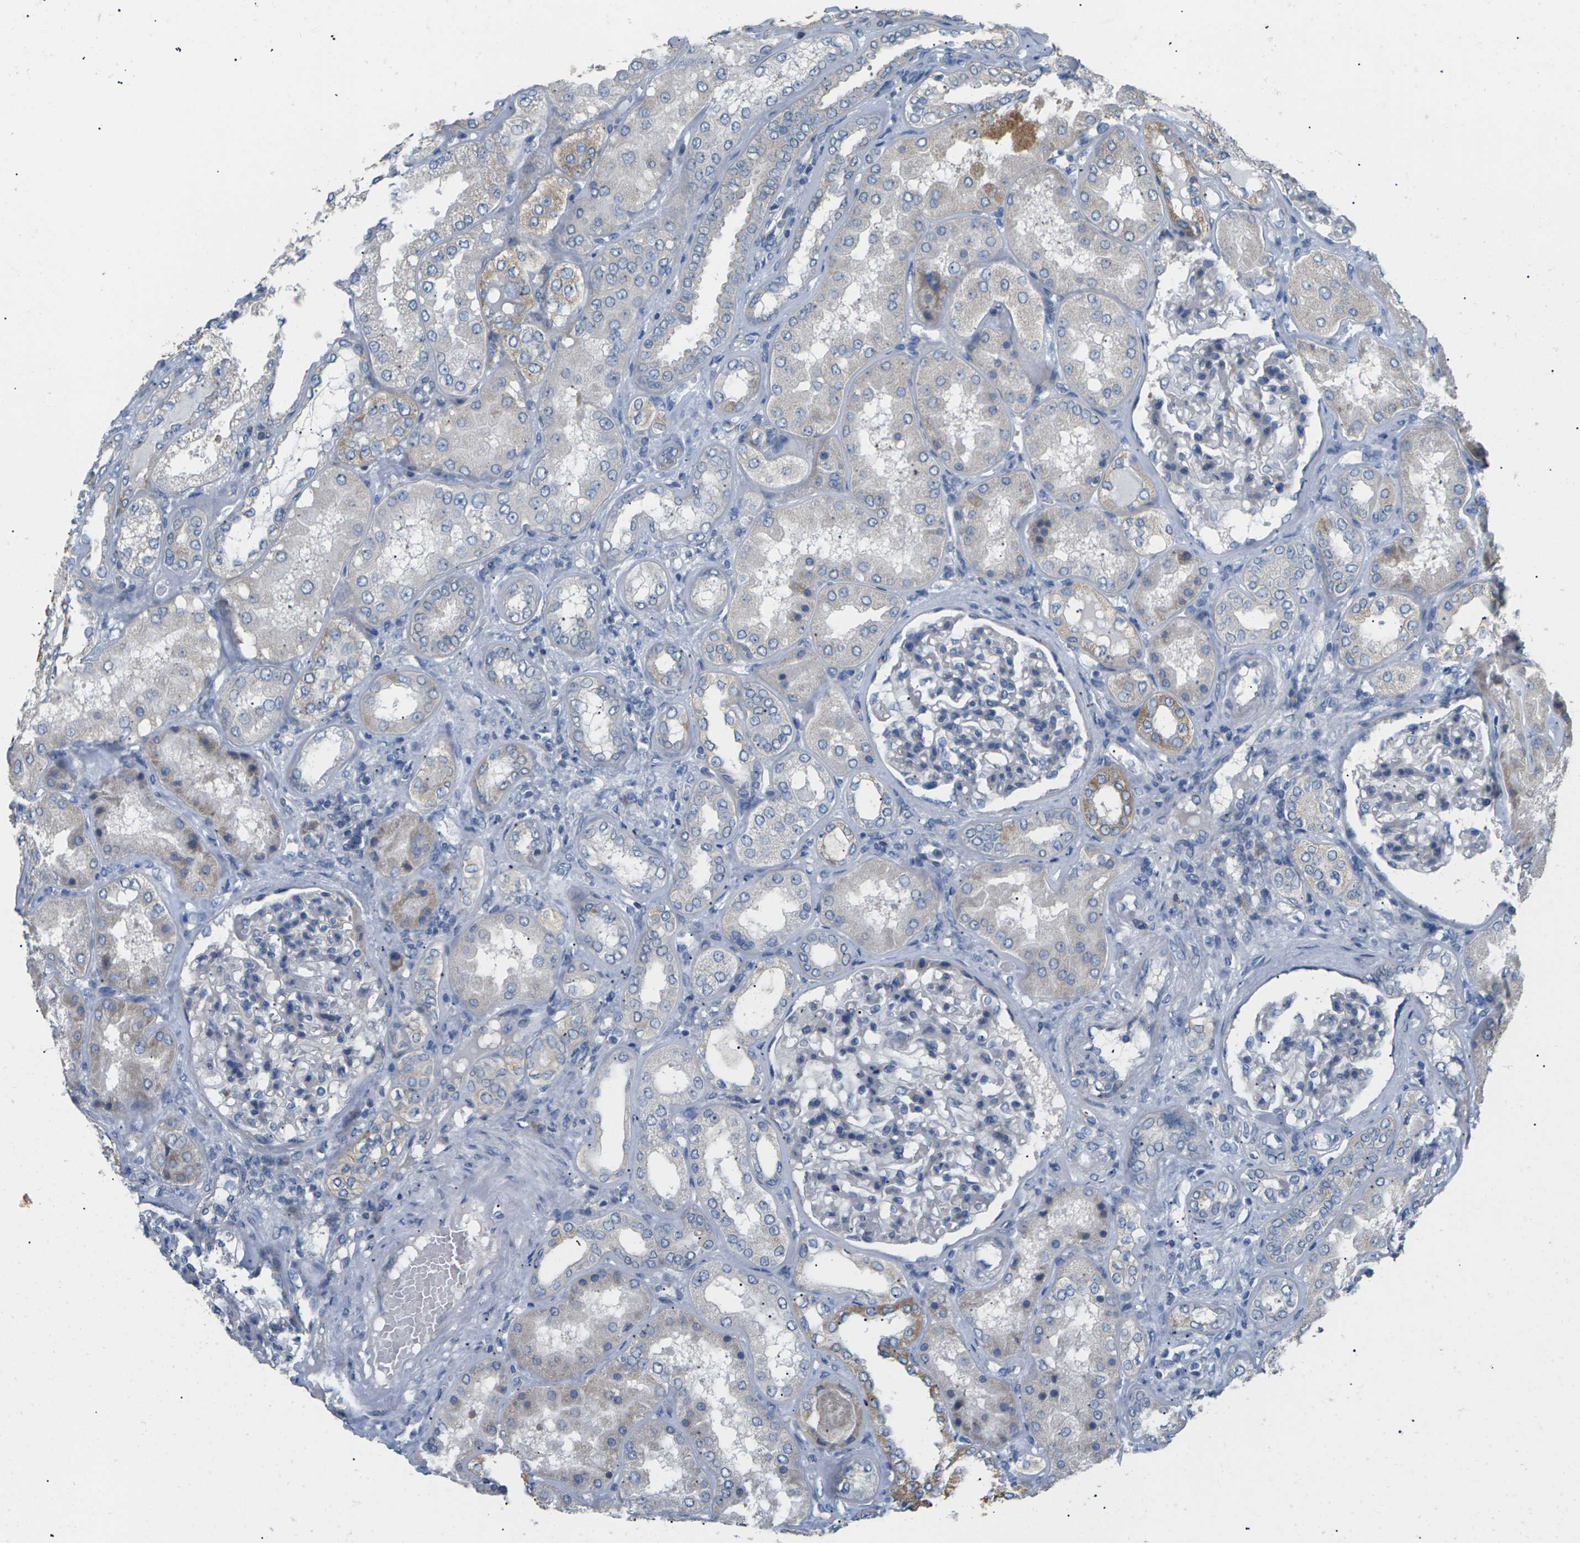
{"staining": {"intensity": "weak", "quantity": "<25%", "location": "cytoplasmic/membranous"}, "tissue": "kidney", "cell_type": "Cells in glomeruli", "image_type": "normal", "snomed": [{"axis": "morphology", "description": "Normal tissue, NOS"}, {"axis": "topography", "description": "Kidney"}], "caption": "Kidney was stained to show a protein in brown. There is no significant expression in cells in glomeruli. Brightfield microscopy of immunohistochemistry (IHC) stained with DAB (3,3'-diaminobenzidine) (brown) and hematoxylin (blue), captured at high magnification.", "gene": "KLHDC8B", "patient": {"sex": "female", "age": 56}}